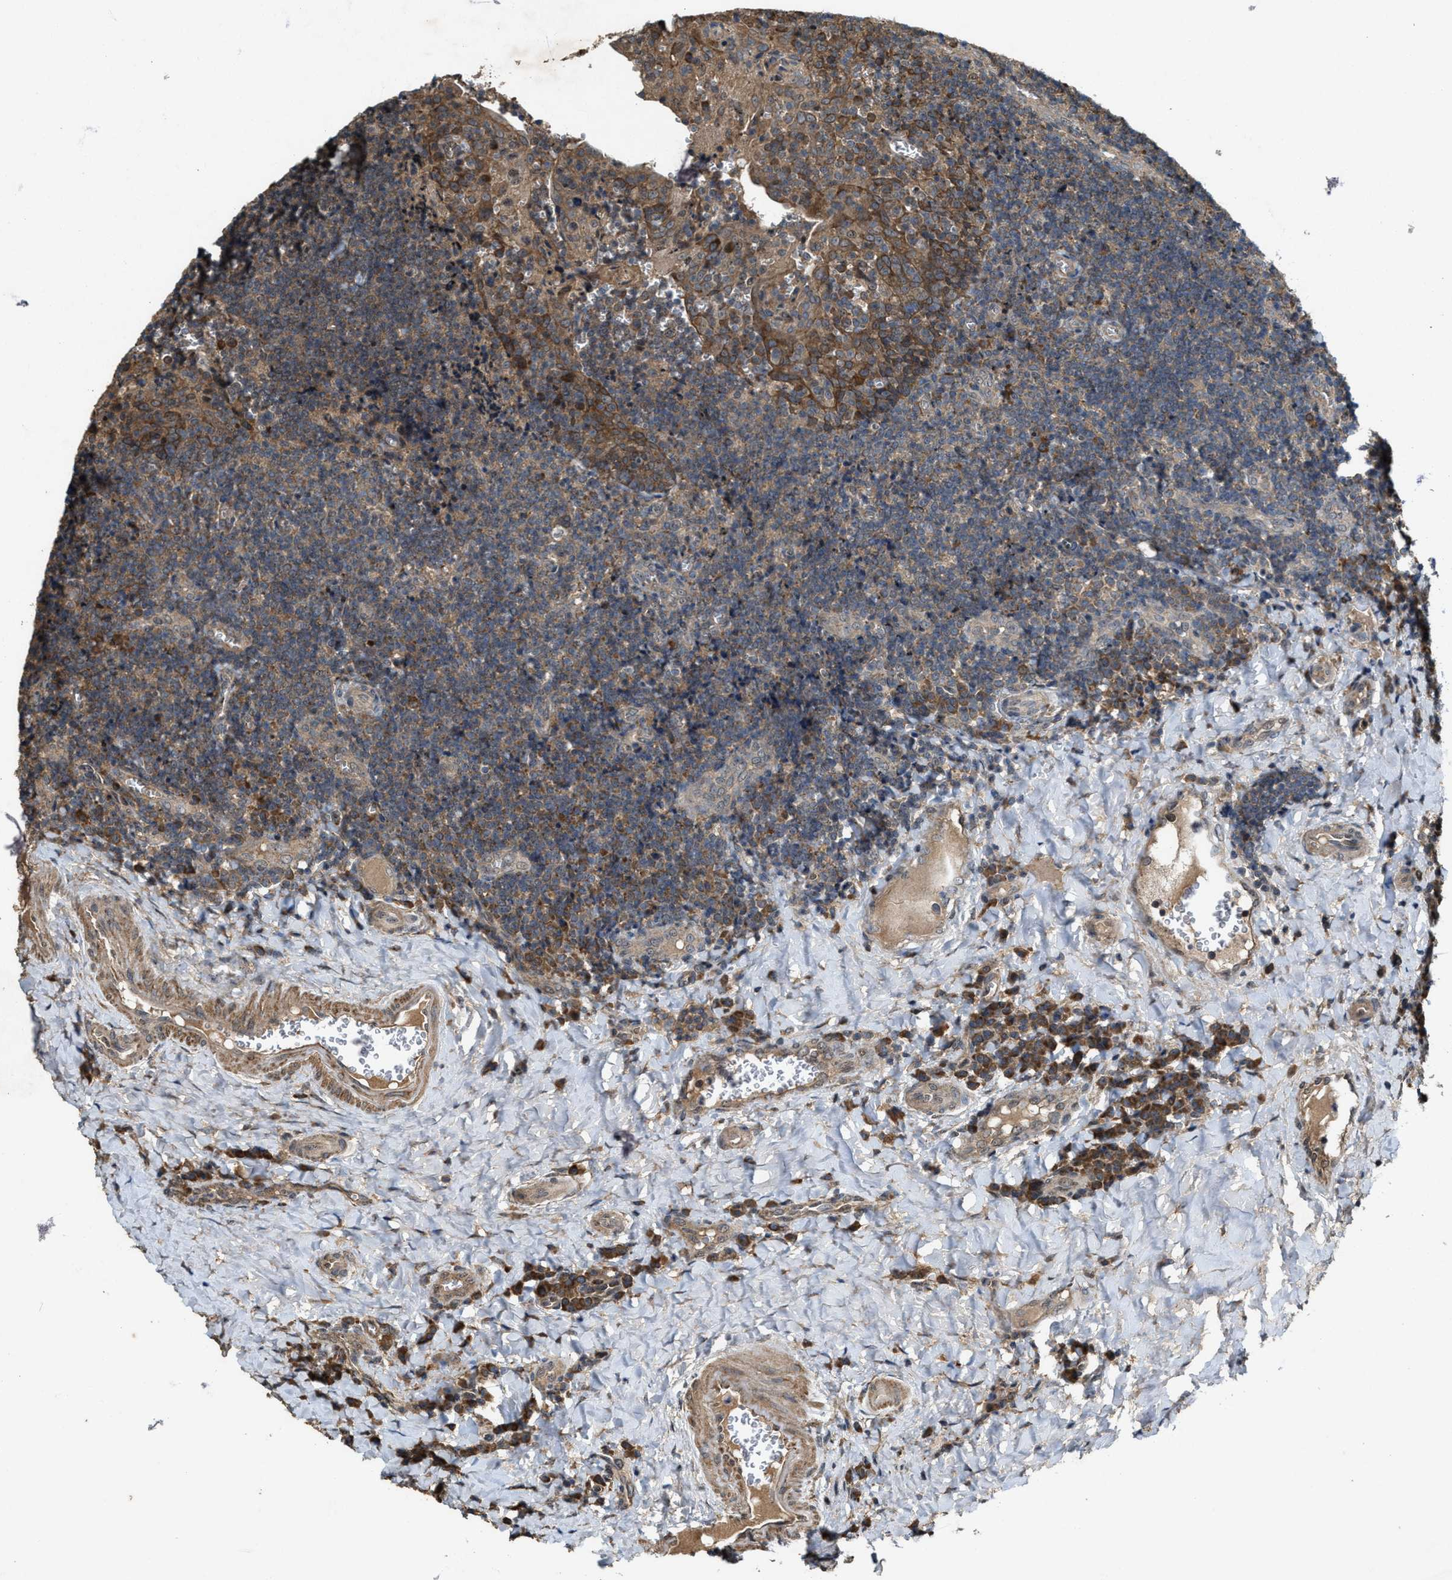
{"staining": {"intensity": "moderate", "quantity": ">75%", "location": "cytoplasmic/membranous"}, "tissue": "tonsil", "cell_type": "Germinal center cells", "image_type": "normal", "snomed": [{"axis": "morphology", "description": "Normal tissue, NOS"}, {"axis": "morphology", "description": "Inflammation, NOS"}, {"axis": "topography", "description": "Tonsil"}], "caption": "Immunohistochemical staining of normal human tonsil reveals medium levels of moderate cytoplasmic/membranous expression in about >75% of germinal center cells.", "gene": "PDP2", "patient": {"sex": "female", "age": 31}}